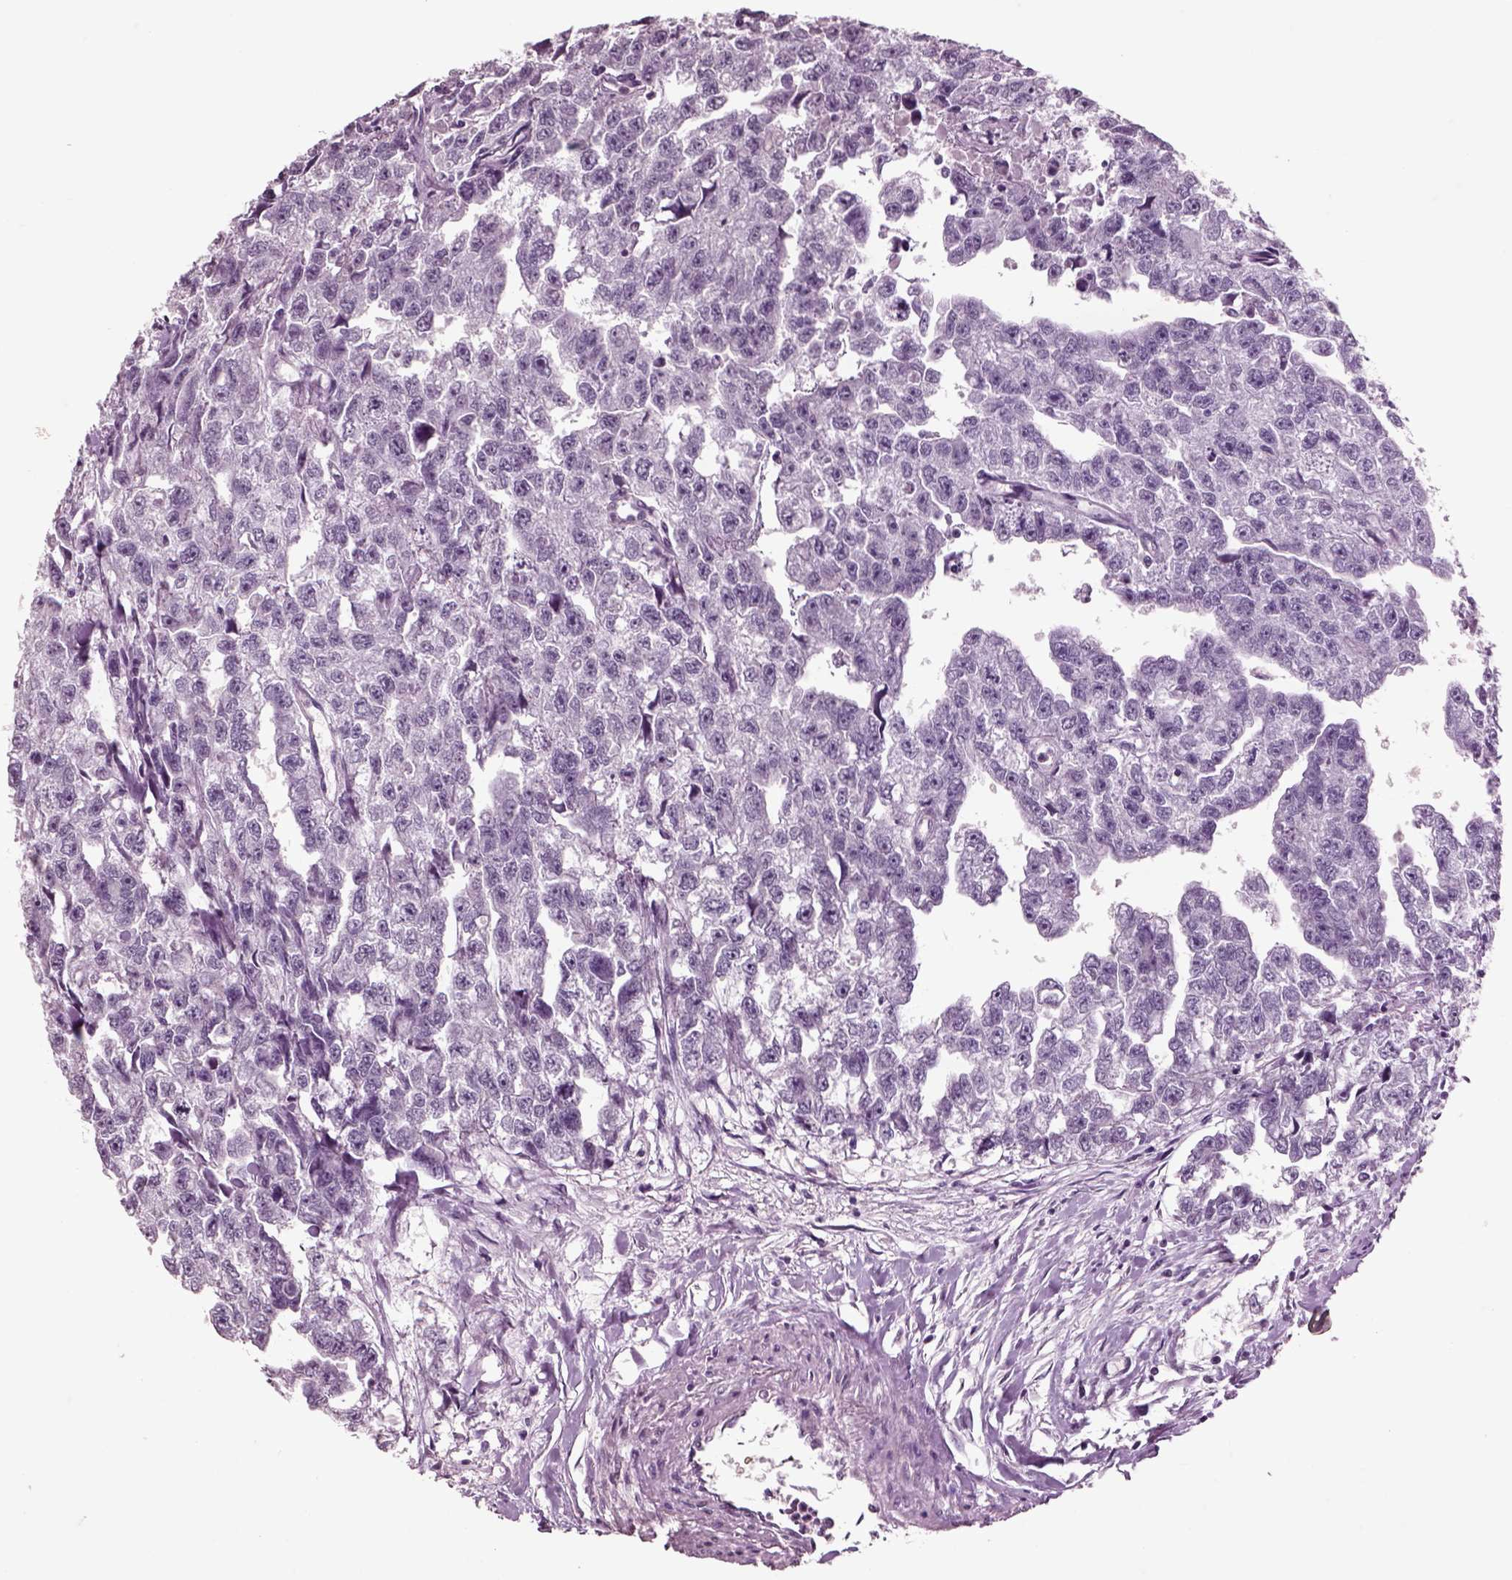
{"staining": {"intensity": "negative", "quantity": "none", "location": "none"}, "tissue": "testis cancer", "cell_type": "Tumor cells", "image_type": "cancer", "snomed": [{"axis": "morphology", "description": "Carcinoma, Embryonal, NOS"}, {"axis": "morphology", "description": "Teratoma, malignant, NOS"}, {"axis": "topography", "description": "Testis"}], "caption": "Immunohistochemistry photomicrograph of testis cancer stained for a protein (brown), which exhibits no expression in tumor cells. (Brightfield microscopy of DAB immunohistochemistry (IHC) at high magnification).", "gene": "CHGB", "patient": {"sex": "male", "age": 44}}